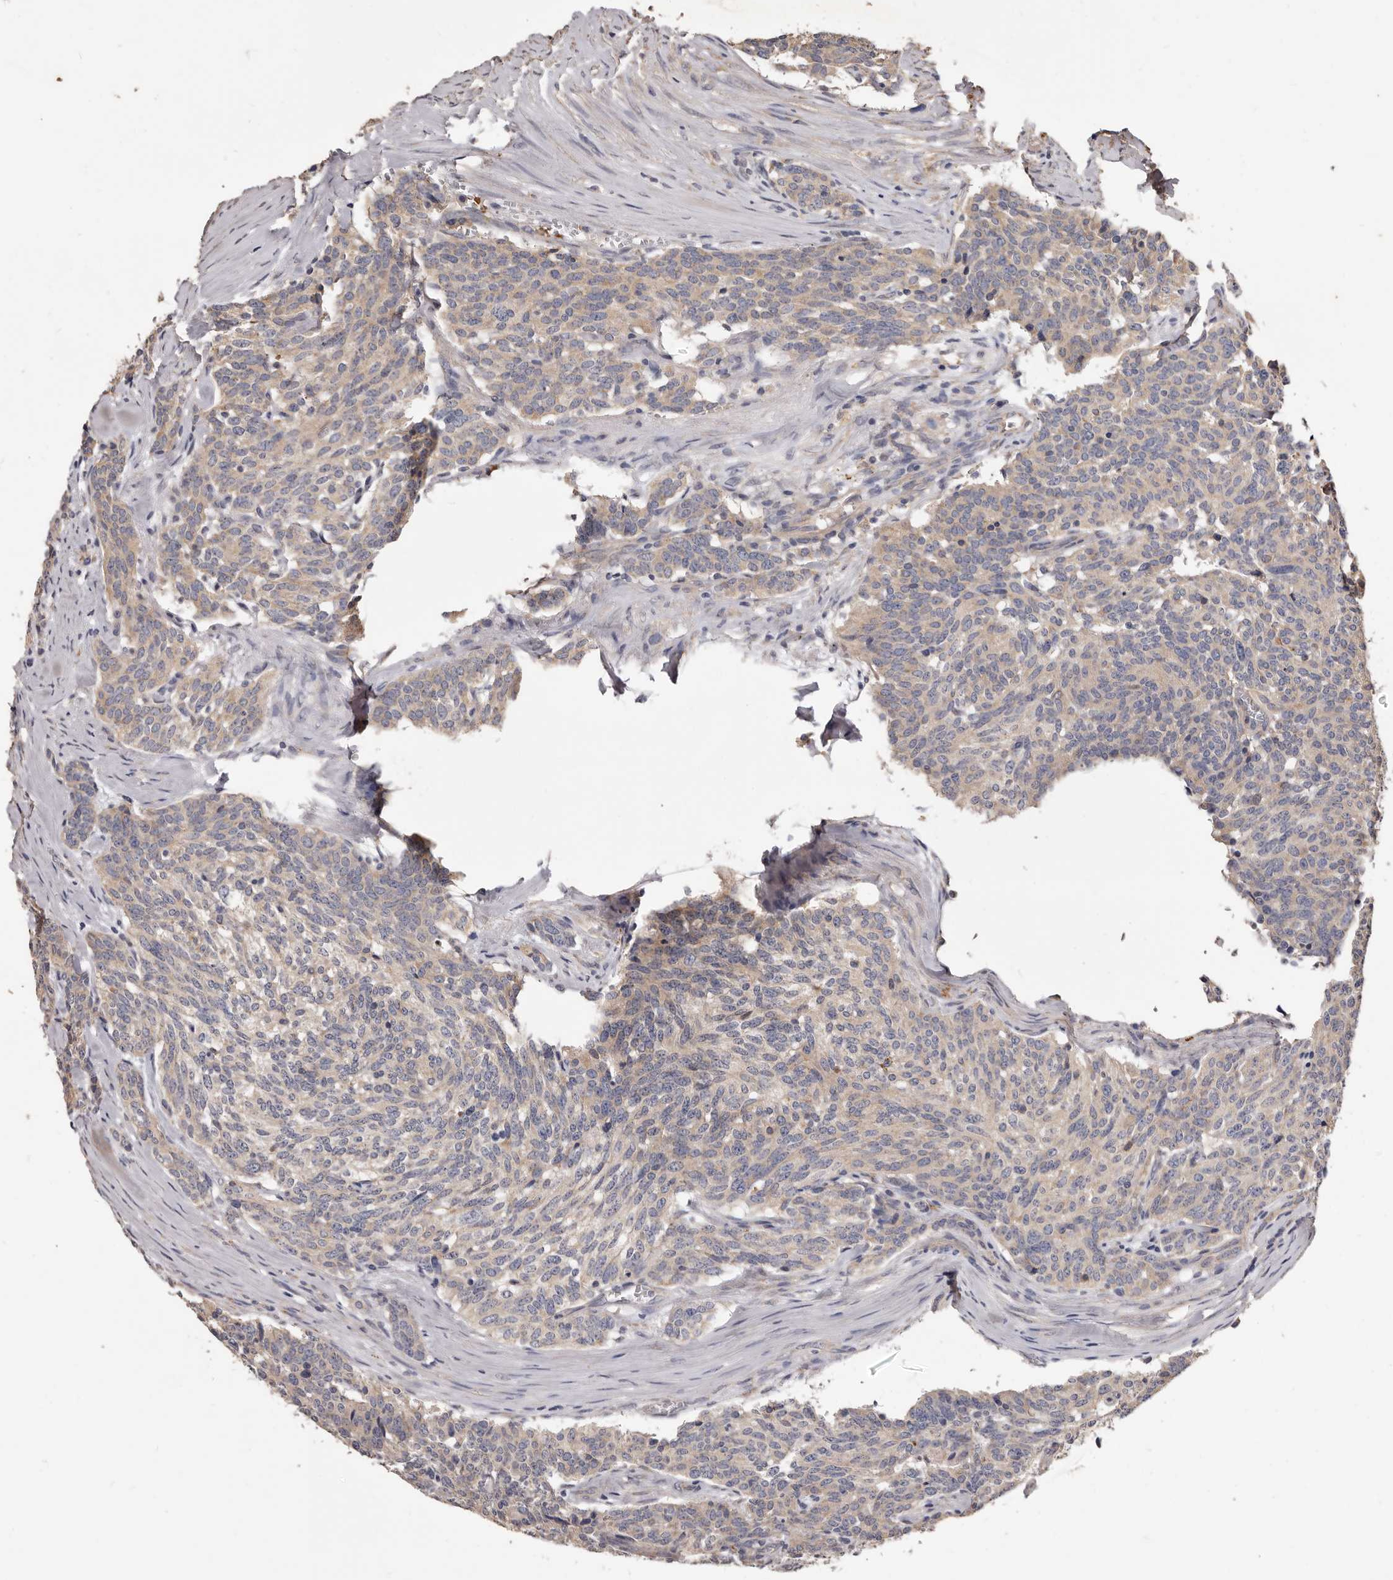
{"staining": {"intensity": "weak", "quantity": "<25%", "location": "cytoplasmic/membranous"}, "tissue": "carcinoid", "cell_type": "Tumor cells", "image_type": "cancer", "snomed": [{"axis": "morphology", "description": "Carcinoid, malignant, NOS"}, {"axis": "topography", "description": "Lung"}], "caption": "Histopathology image shows no significant protein positivity in tumor cells of malignant carcinoid.", "gene": "ETNK1", "patient": {"sex": "female", "age": 46}}